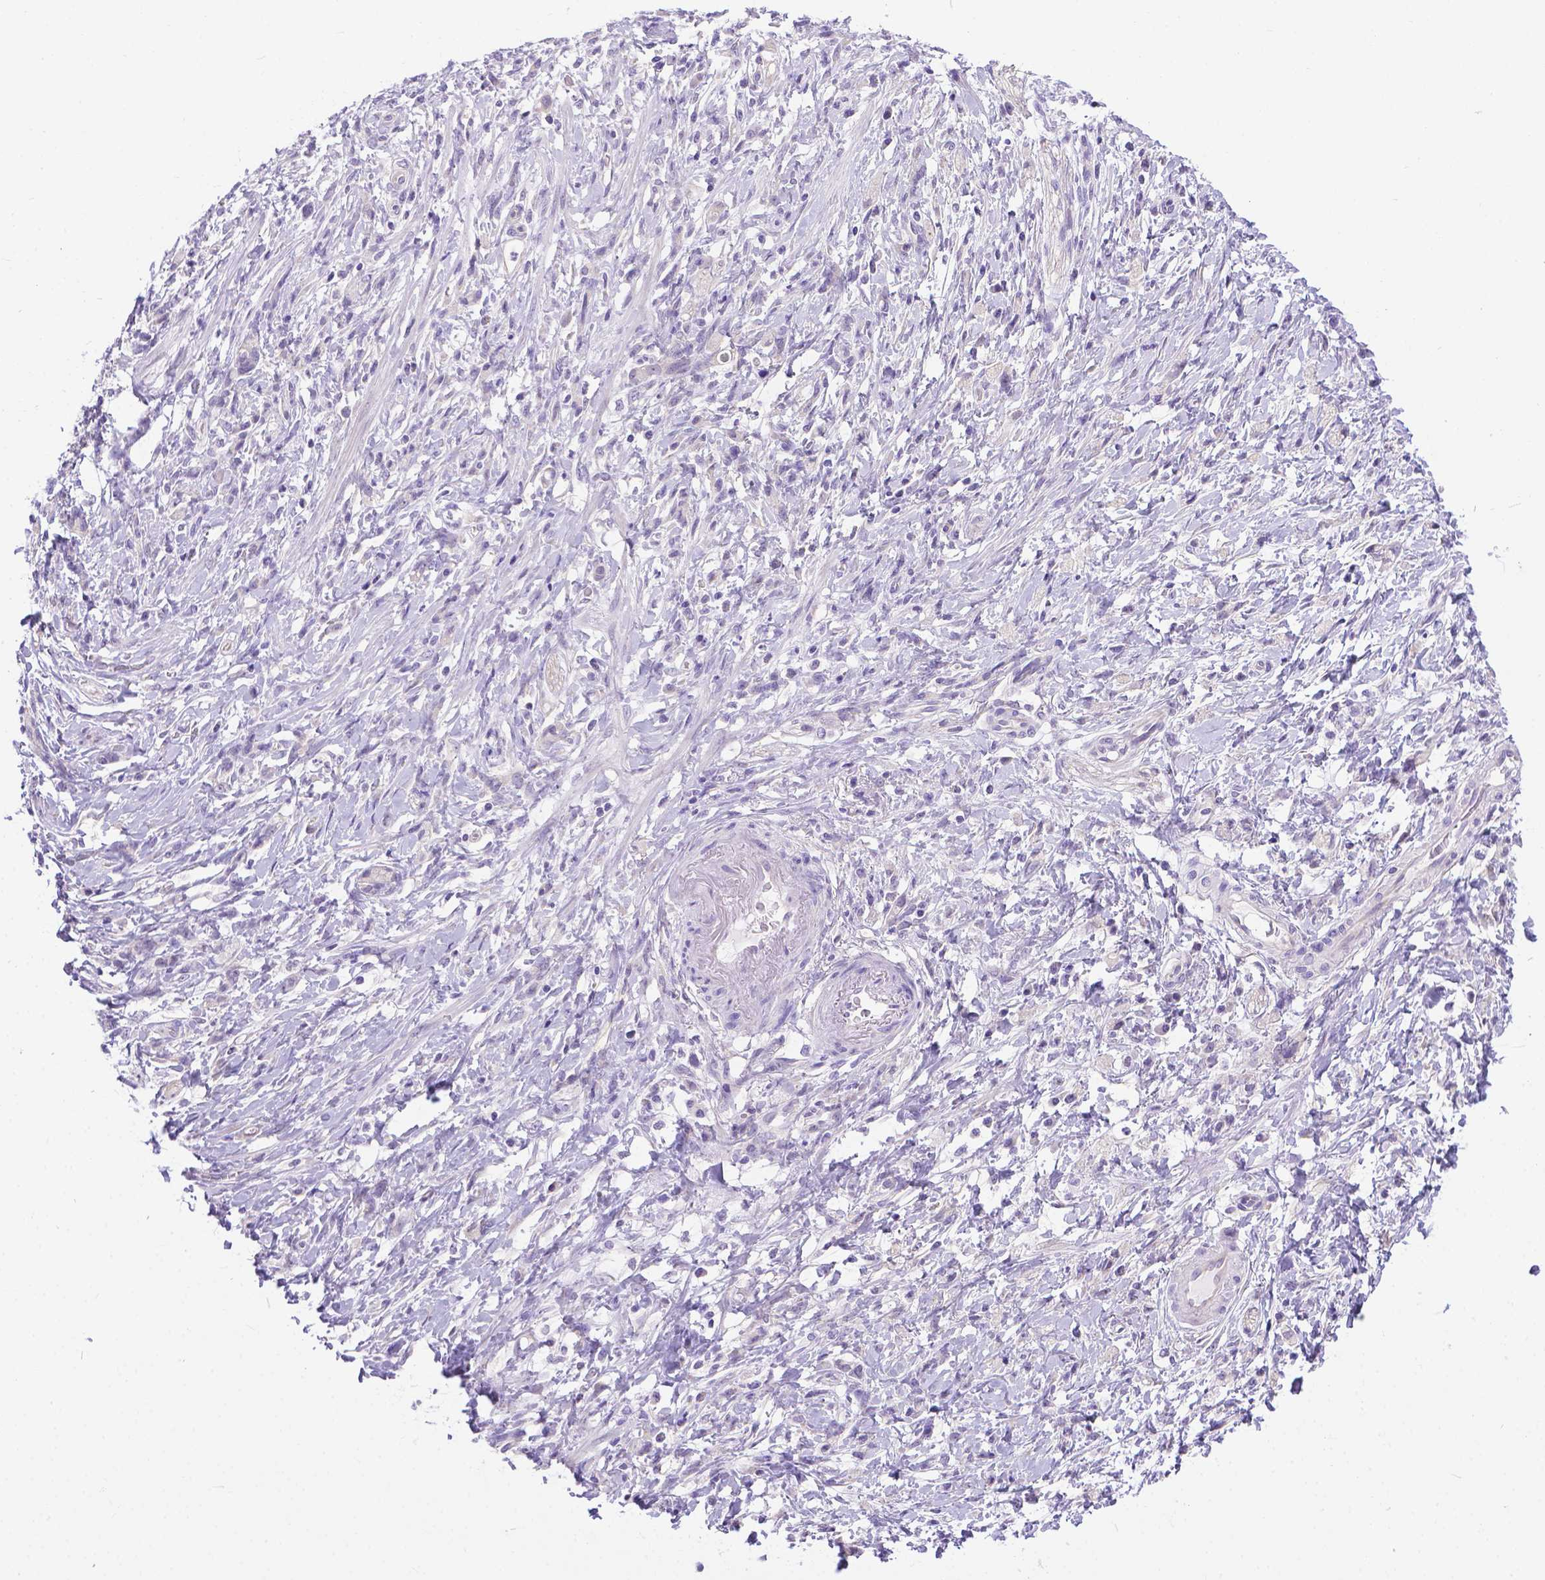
{"staining": {"intensity": "negative", "quantity": "none", "location": "none"}, "tissue": "stomach cancer", "cell_type": "Tumor cells", "image_type": "cancer", "snomed": [{"axis": "morphology", "description": "Adenocarcinoma, NOS"}, {"axis": "topography", "description": "Stomach"}], "caption": "Immunohistochemistry (IHC) photomicrograph of human stomach cancer (adenocarcinoma) stained for a protein (brown), which exhibits no expression in tumor cells. The staining was performed using DAB (3,3'-diaminobenzidine) to visualize the protein expression in brown, while the nuclei were stained in blue with hematoxylin (Magnification: 20x).", "gene": "TTLL6", "patient": {"sex": "female", "age": 84}}